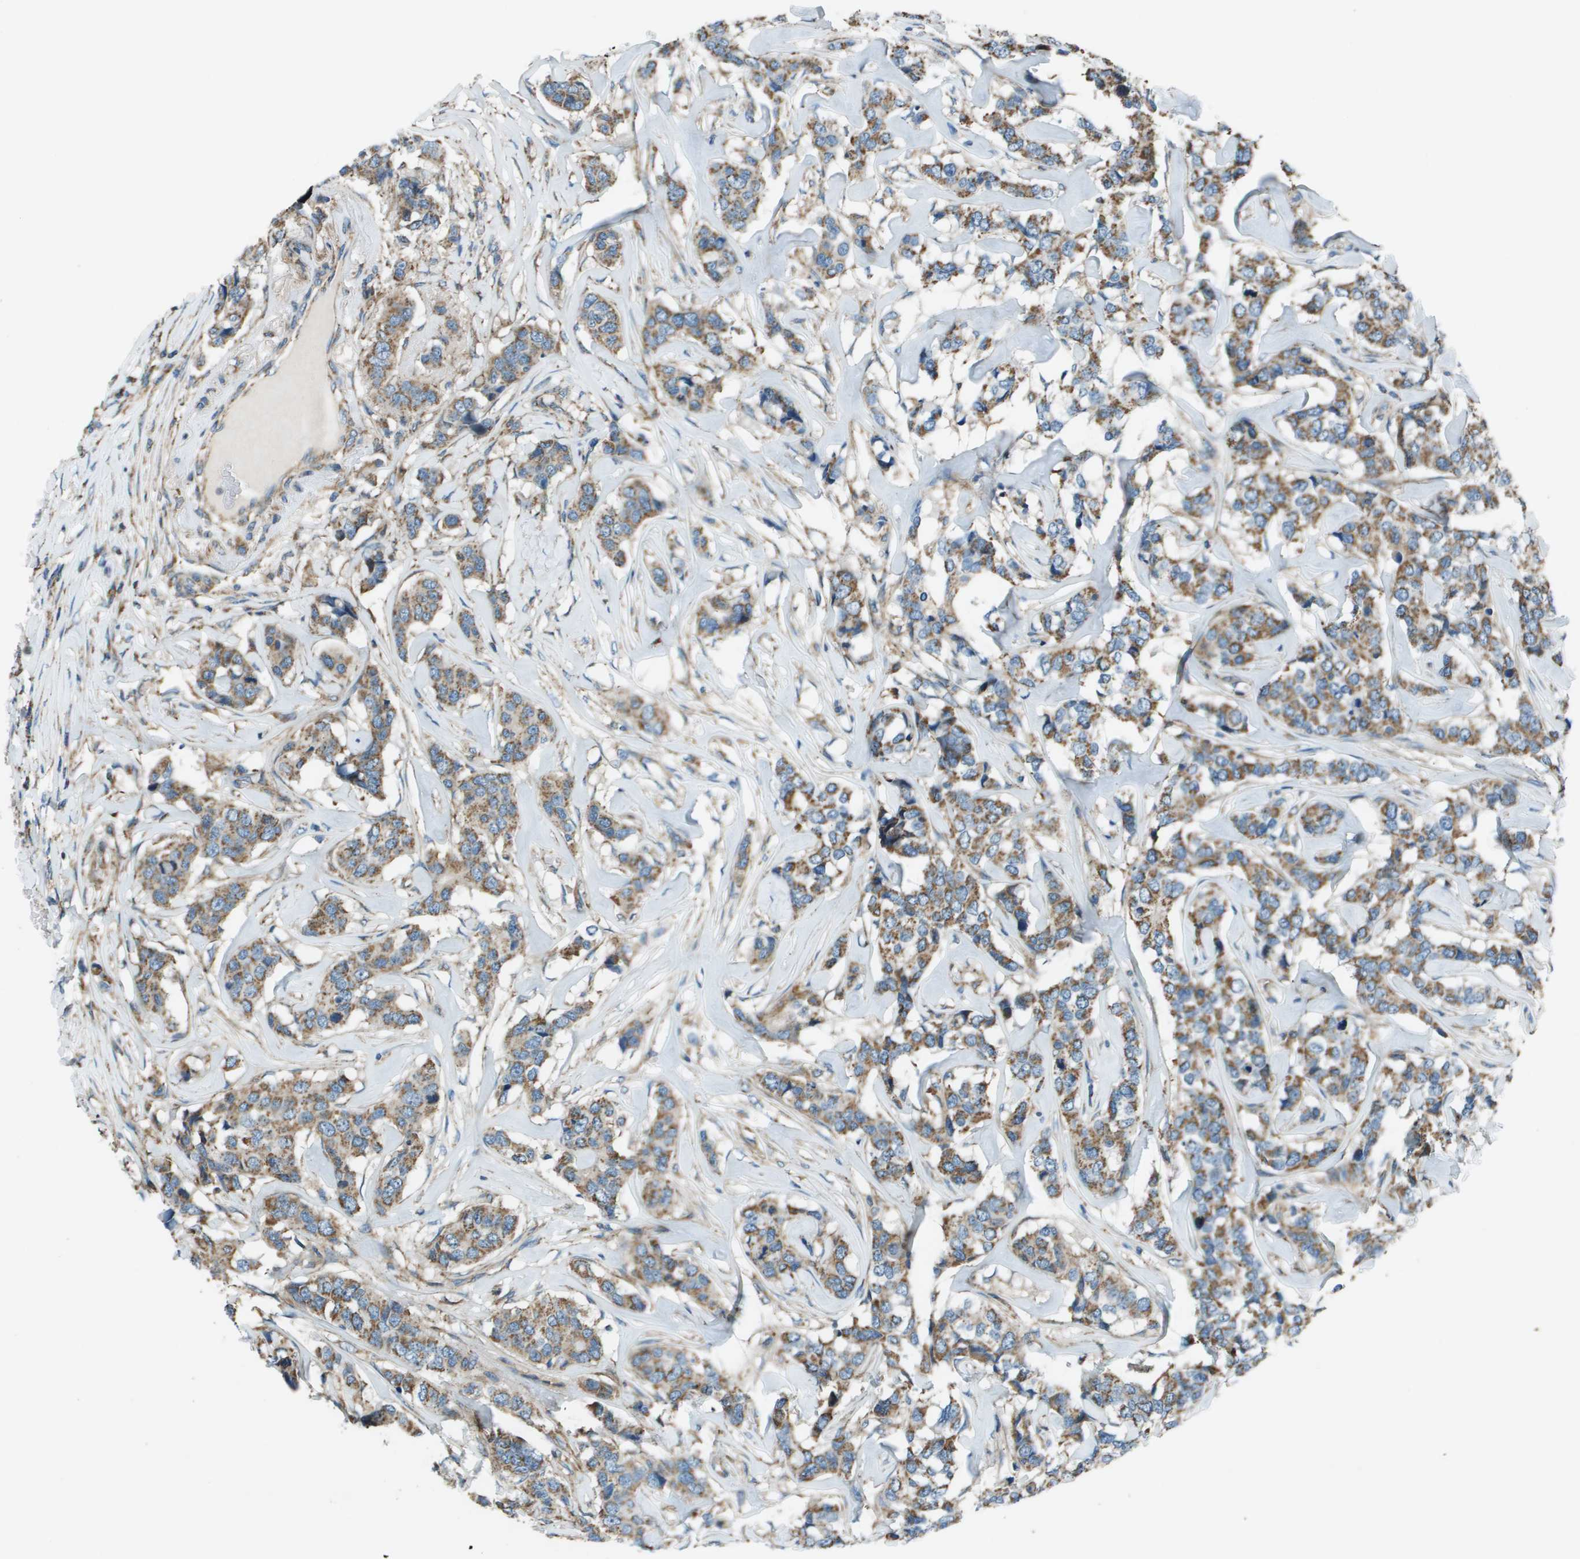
{"staining": {"intensity": "moderate", "quantity": ">75%", "location": "cytoplasmic/membranous"}, "tissue": "breast cancer", "cell_type": "Tumor cells", "image_type": "cancer", "snomed": [{"axis": "morphology", "description": "Lobular carcinoma"}, {"axis": "topography", "description": "Breast"}], "caption": "DAB immunohistochemical staining of breast cancer displays moderate cytoplasmic/membranous protein positivity in about >75% of tumor cells.", "gene": "TMEM51", "patient": {"sex": "female", "age": 59}}